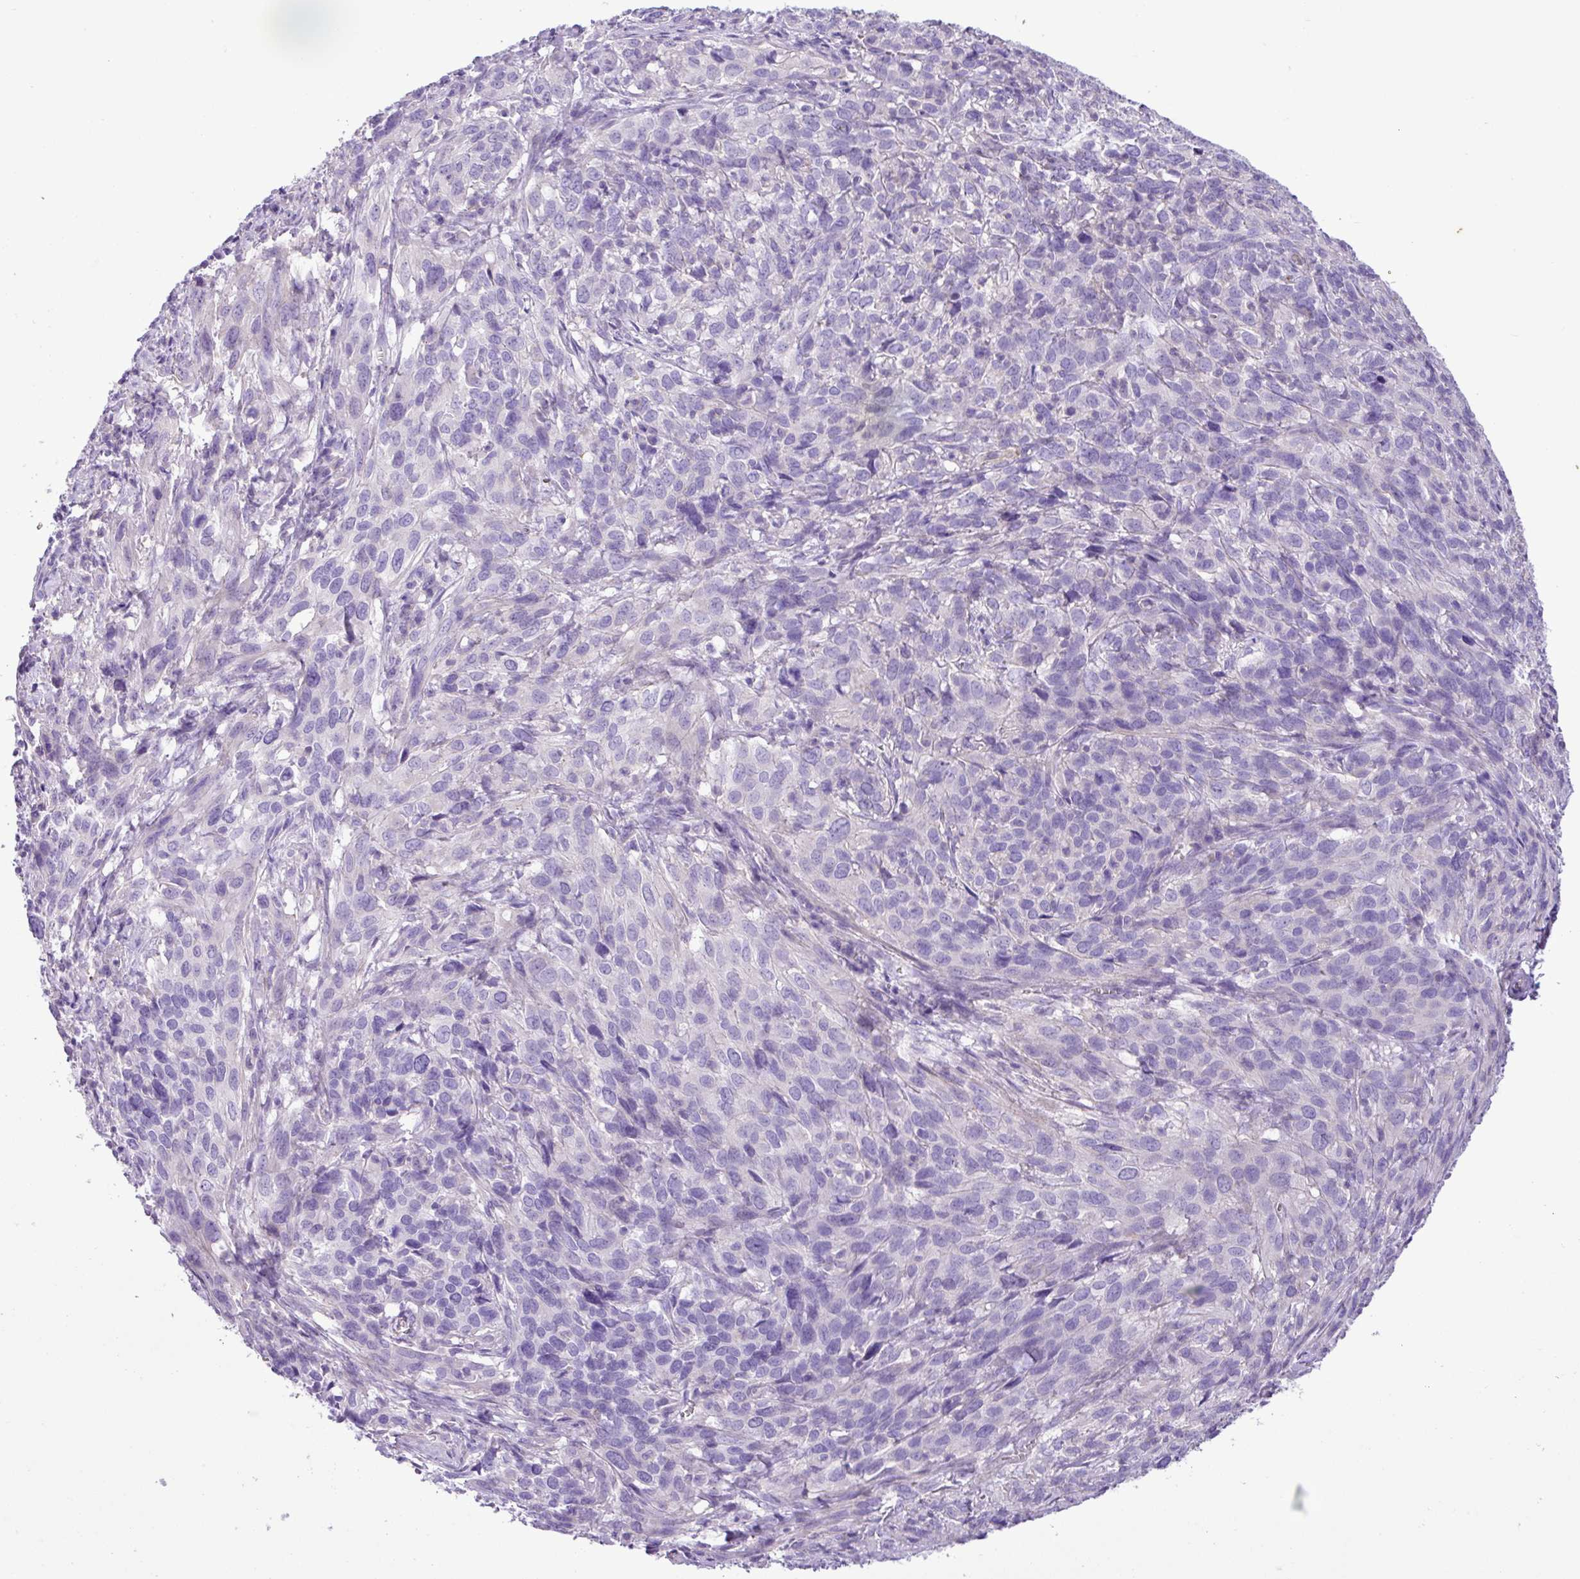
{"staining": {"intensity": "negative", "quantity": "none", "location": "none"}, "tissue": "cervical cancer", "cell_type": "Tumor cells", "image_type": "cancer", "snomed": [{"axis": "morphology", "description": "Squamous cell carcinoma, NOS"}, {"axis": "topography", "description": "Cervix"}], "caption": "The photomicrograph exhibits no staining of tumor cells in cervical squamous cell carcinoma.", "gene": "ZNF334", "patient": {"sex": "female", "age": 51}}